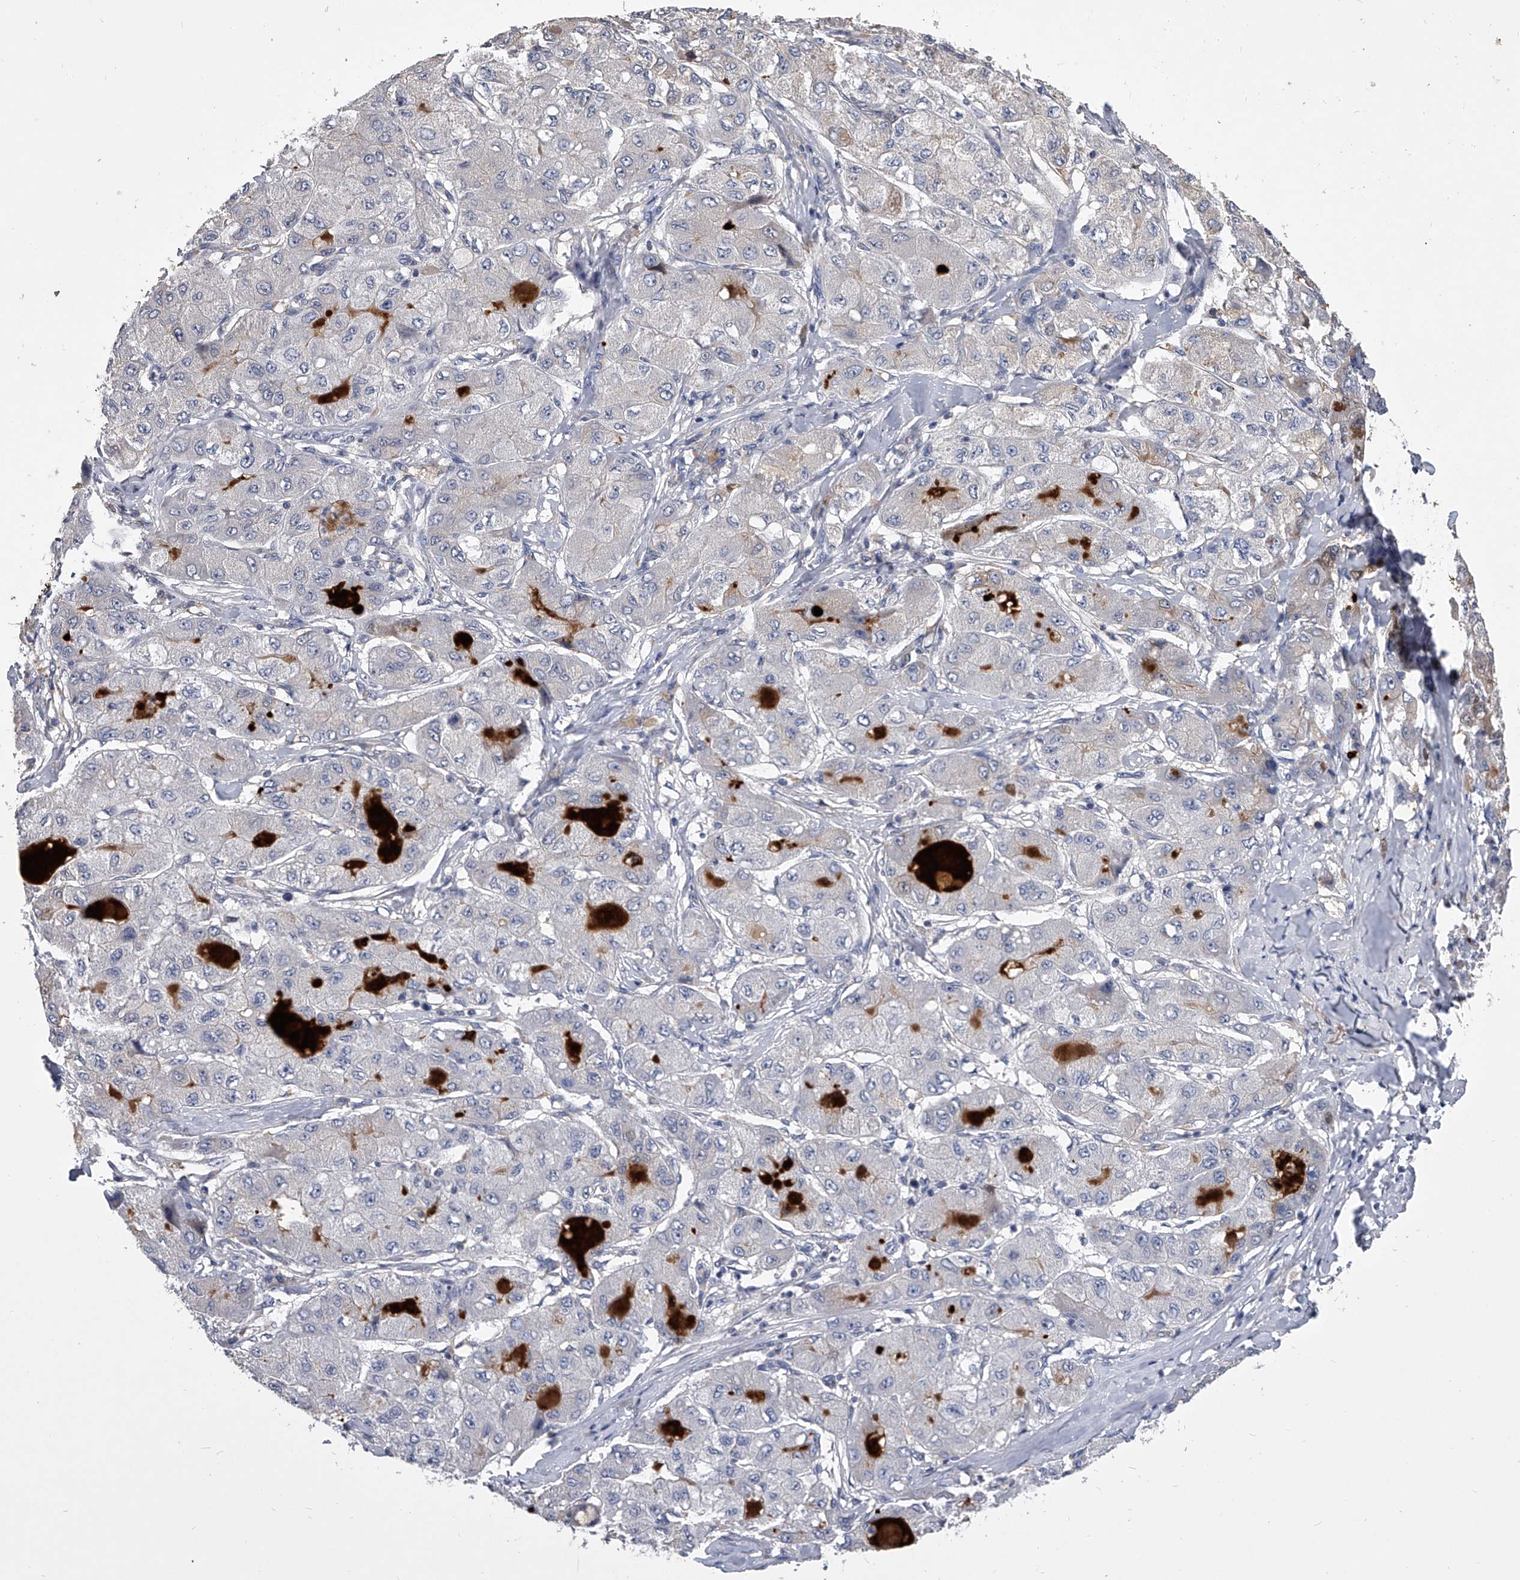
{"staining": {"intensity": "negative", "quantity": "none", "location": "none"}, "tissue": "liver cancer", "cell_type": "Tumor cells", "image_type": "cancer", "snomed": [{"axis": "morphology", "description": "Carcinoma, Hepatocellular, NOS"}, {"axis": "topography", "description": "Liver"}], "caption": "IHC of human liver hepatocellular carcinoma demonstrates no positivity in tumor cells. Brightfield microscopy of immunohistochemistry (IHC) stained with DAB (3,3'-diaminobenzidine) (brown) and hematoxylin (blue), captured at high magnification.", "gene": "MDN1", "patient": {"sex": "male", "age": 80}}